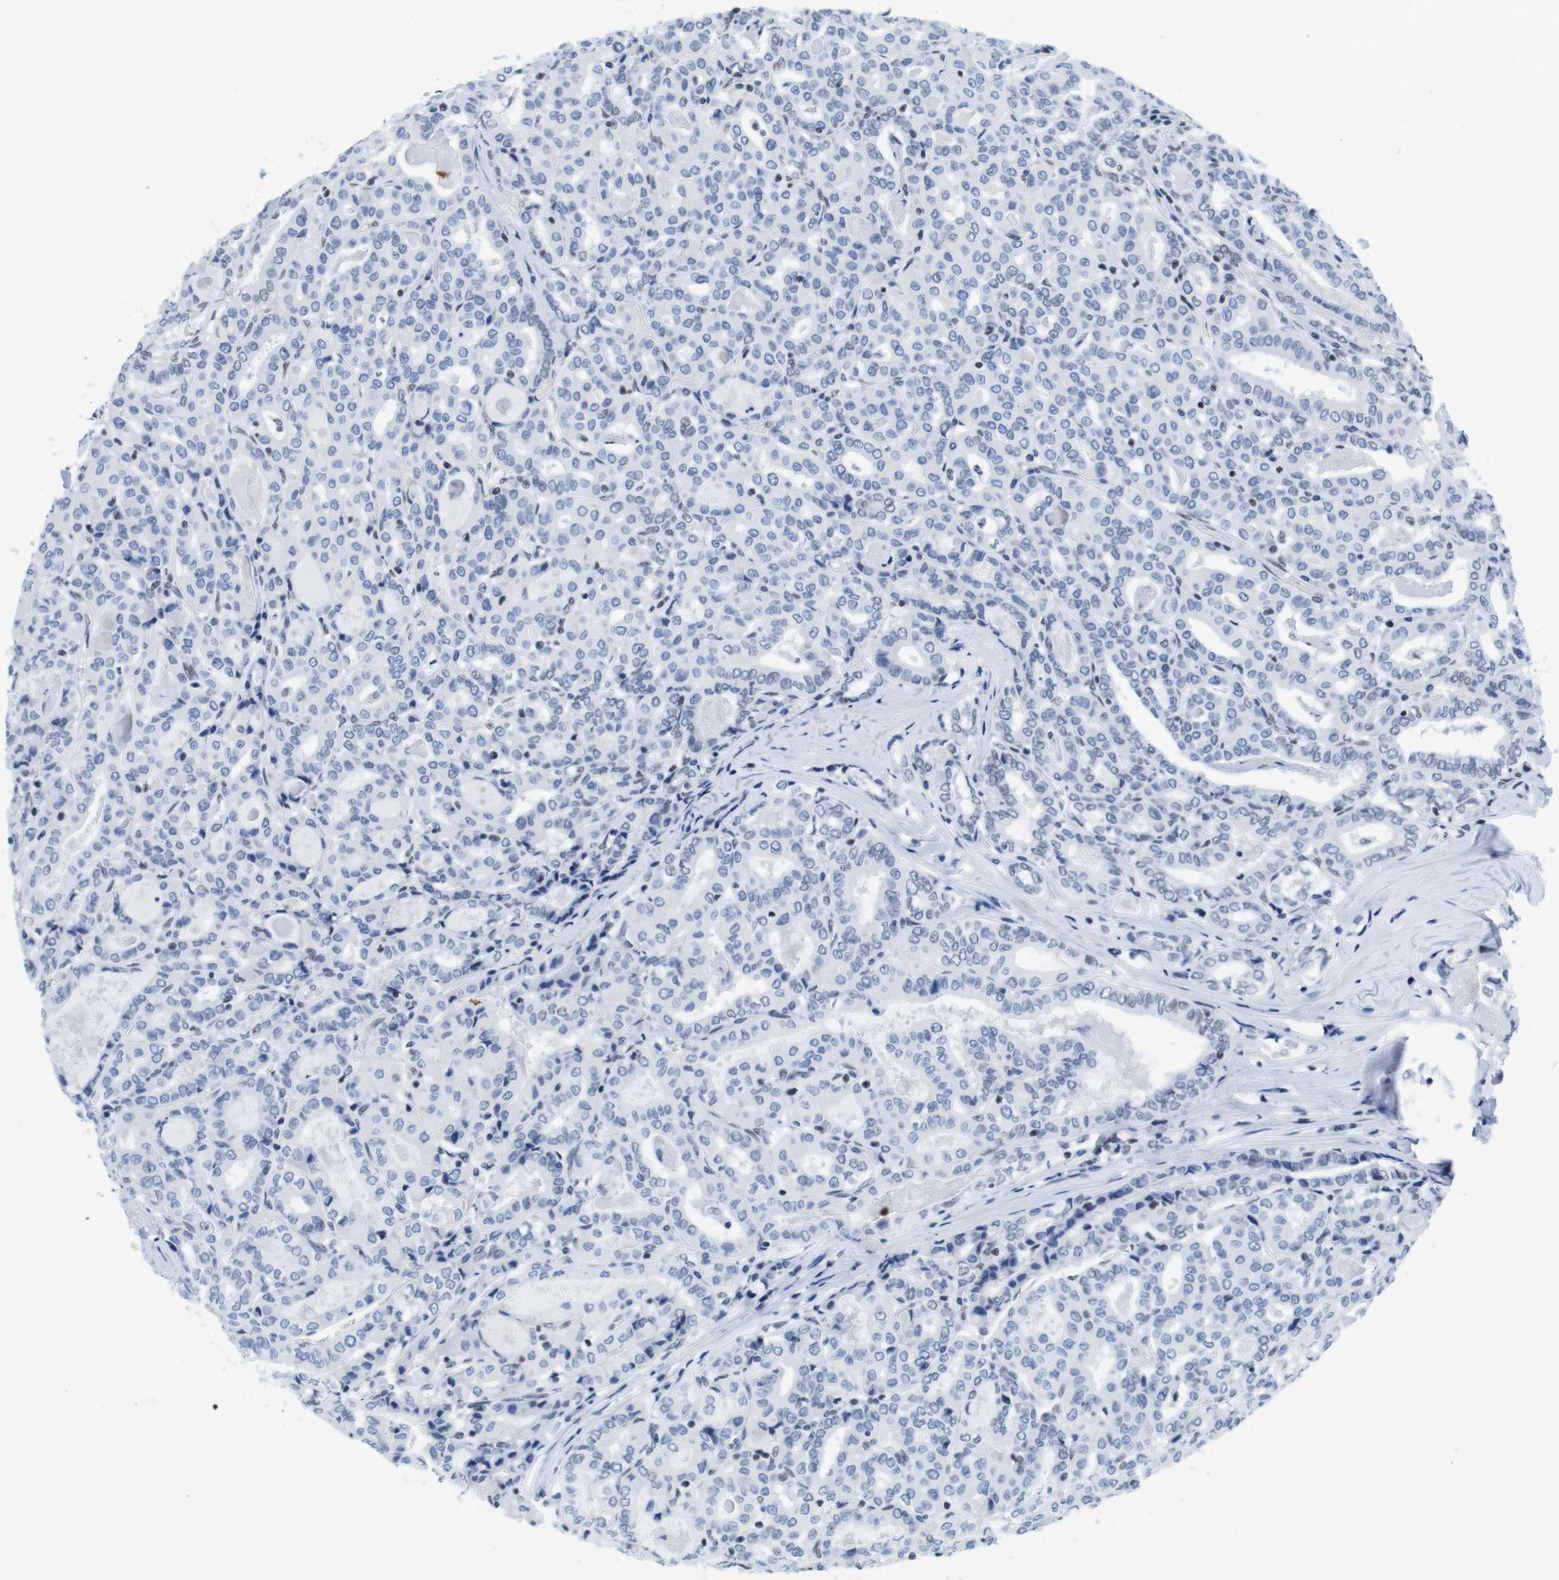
{"staining": {"intensity": "negative", "quantity": "none", "location": "none"}, "tissue": "thyroid cancer", "cell_type": "Tumor cells", "image_type": "cancer", "snomed": [{"axis": "morphology", "description": "Papillary adenocarcinoma, NOS"}, {"axis": "topography", "description": "Thyroid gland"}], "caption": "Image shows no protein staining in tumor cells of thyroid cancer (papillary adenocarcinoma) tissue.", "gene": "IFI16", "patient": {"sex": "female", "age": 42}}